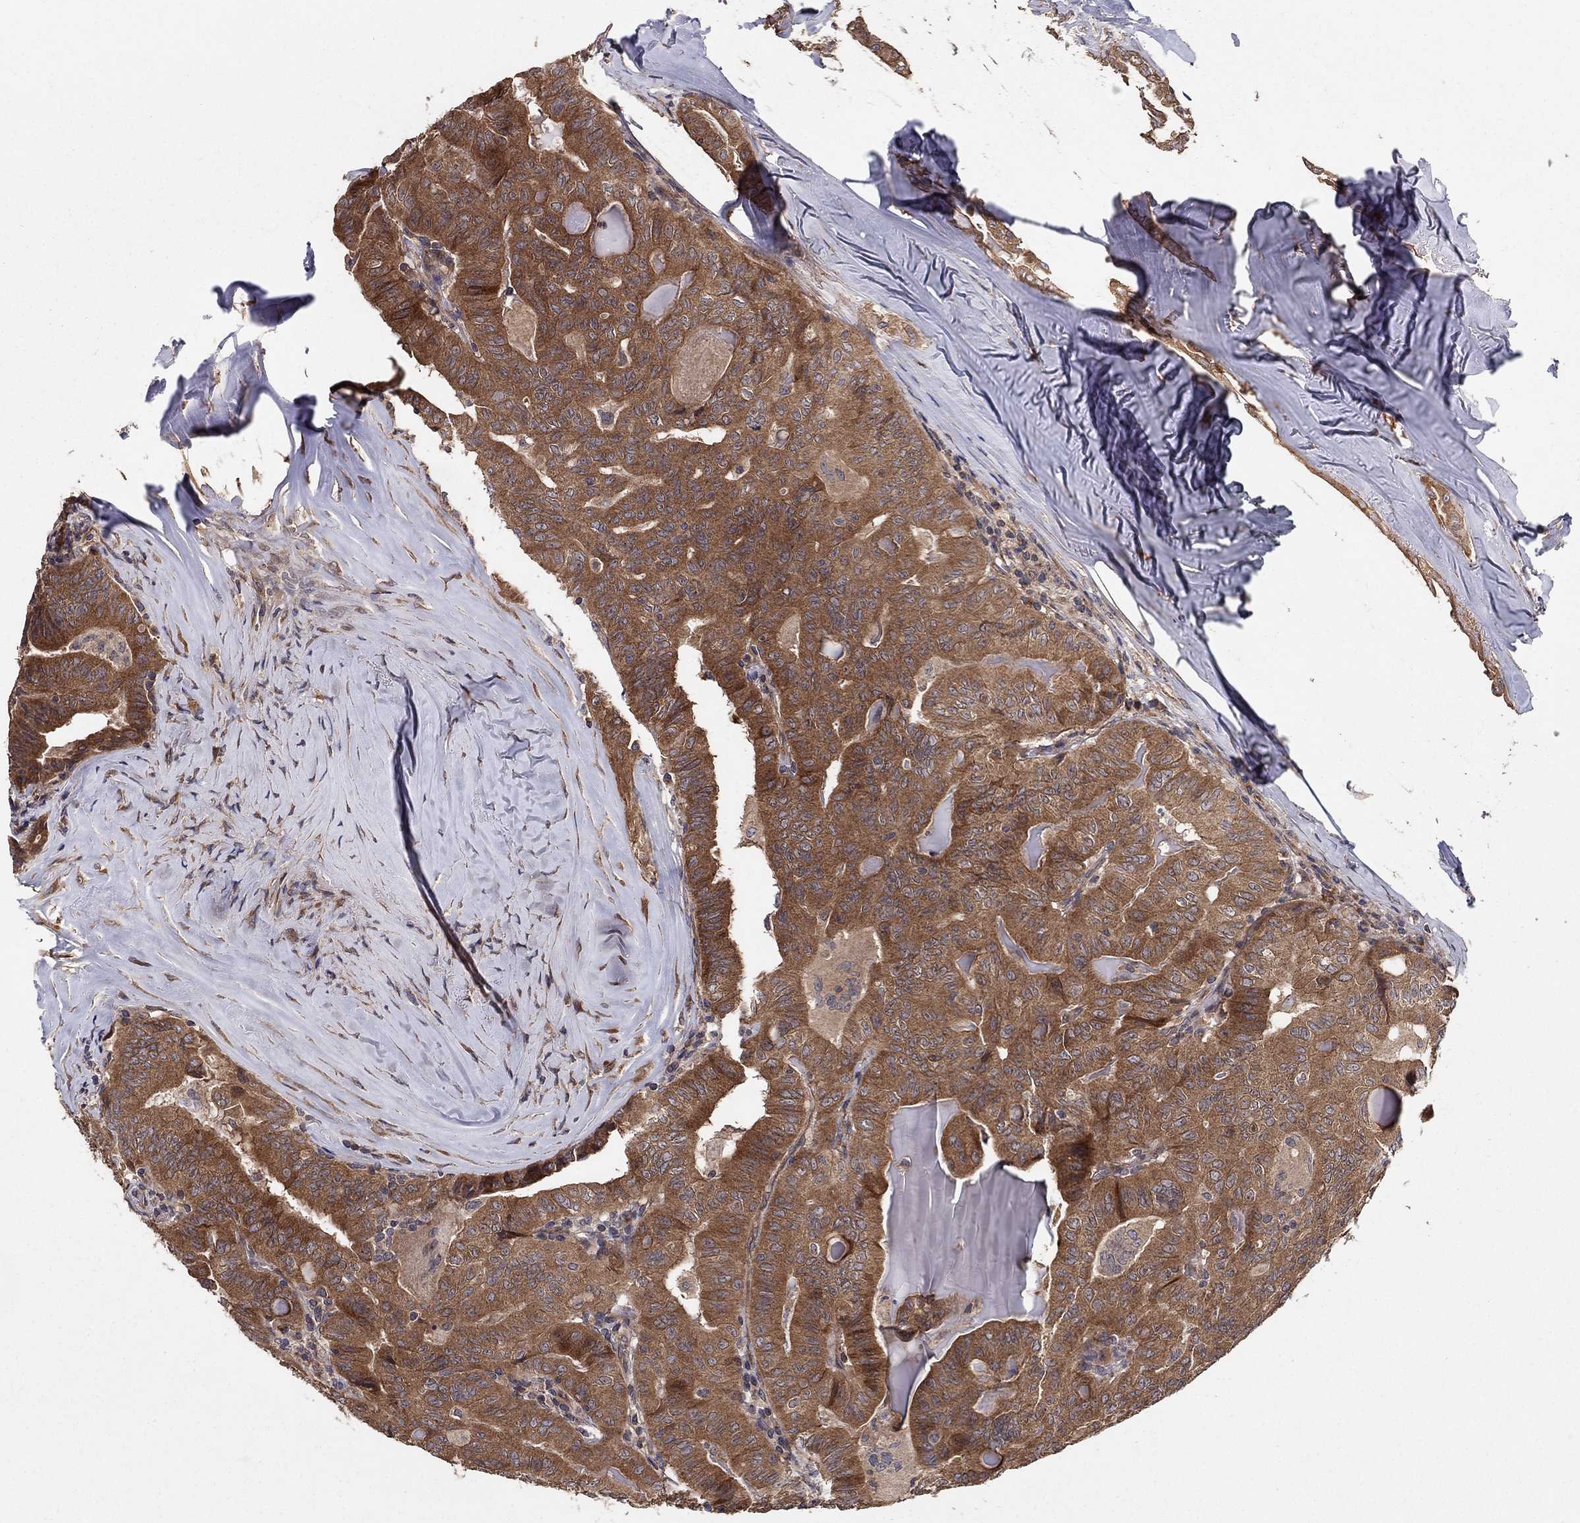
{"staining": {"intensity": "strong", "quantity": ">75%", "location": "cytoplasmic/membranous"}, "tissue": "thyroid cancer", "cell_type": "Tumor cells", "image_type": "cancer", "snomed": [{"axis": "morphology", "description": "Papillary adenocarcinoma, NOS"}, {"axis": "topography", "description": "Thyroid gland"}], "caption": "Immunohistochemistry histopathology image of human thyroid cancer (papillary adenocarcinoma) stained for a protein (brown), which exhibits high levels of strong cytoplasmic/membranous expression in about >75% of tumor cells.", "gene": "BMERB1", "patient": {"sex": "female", "age": 68}}